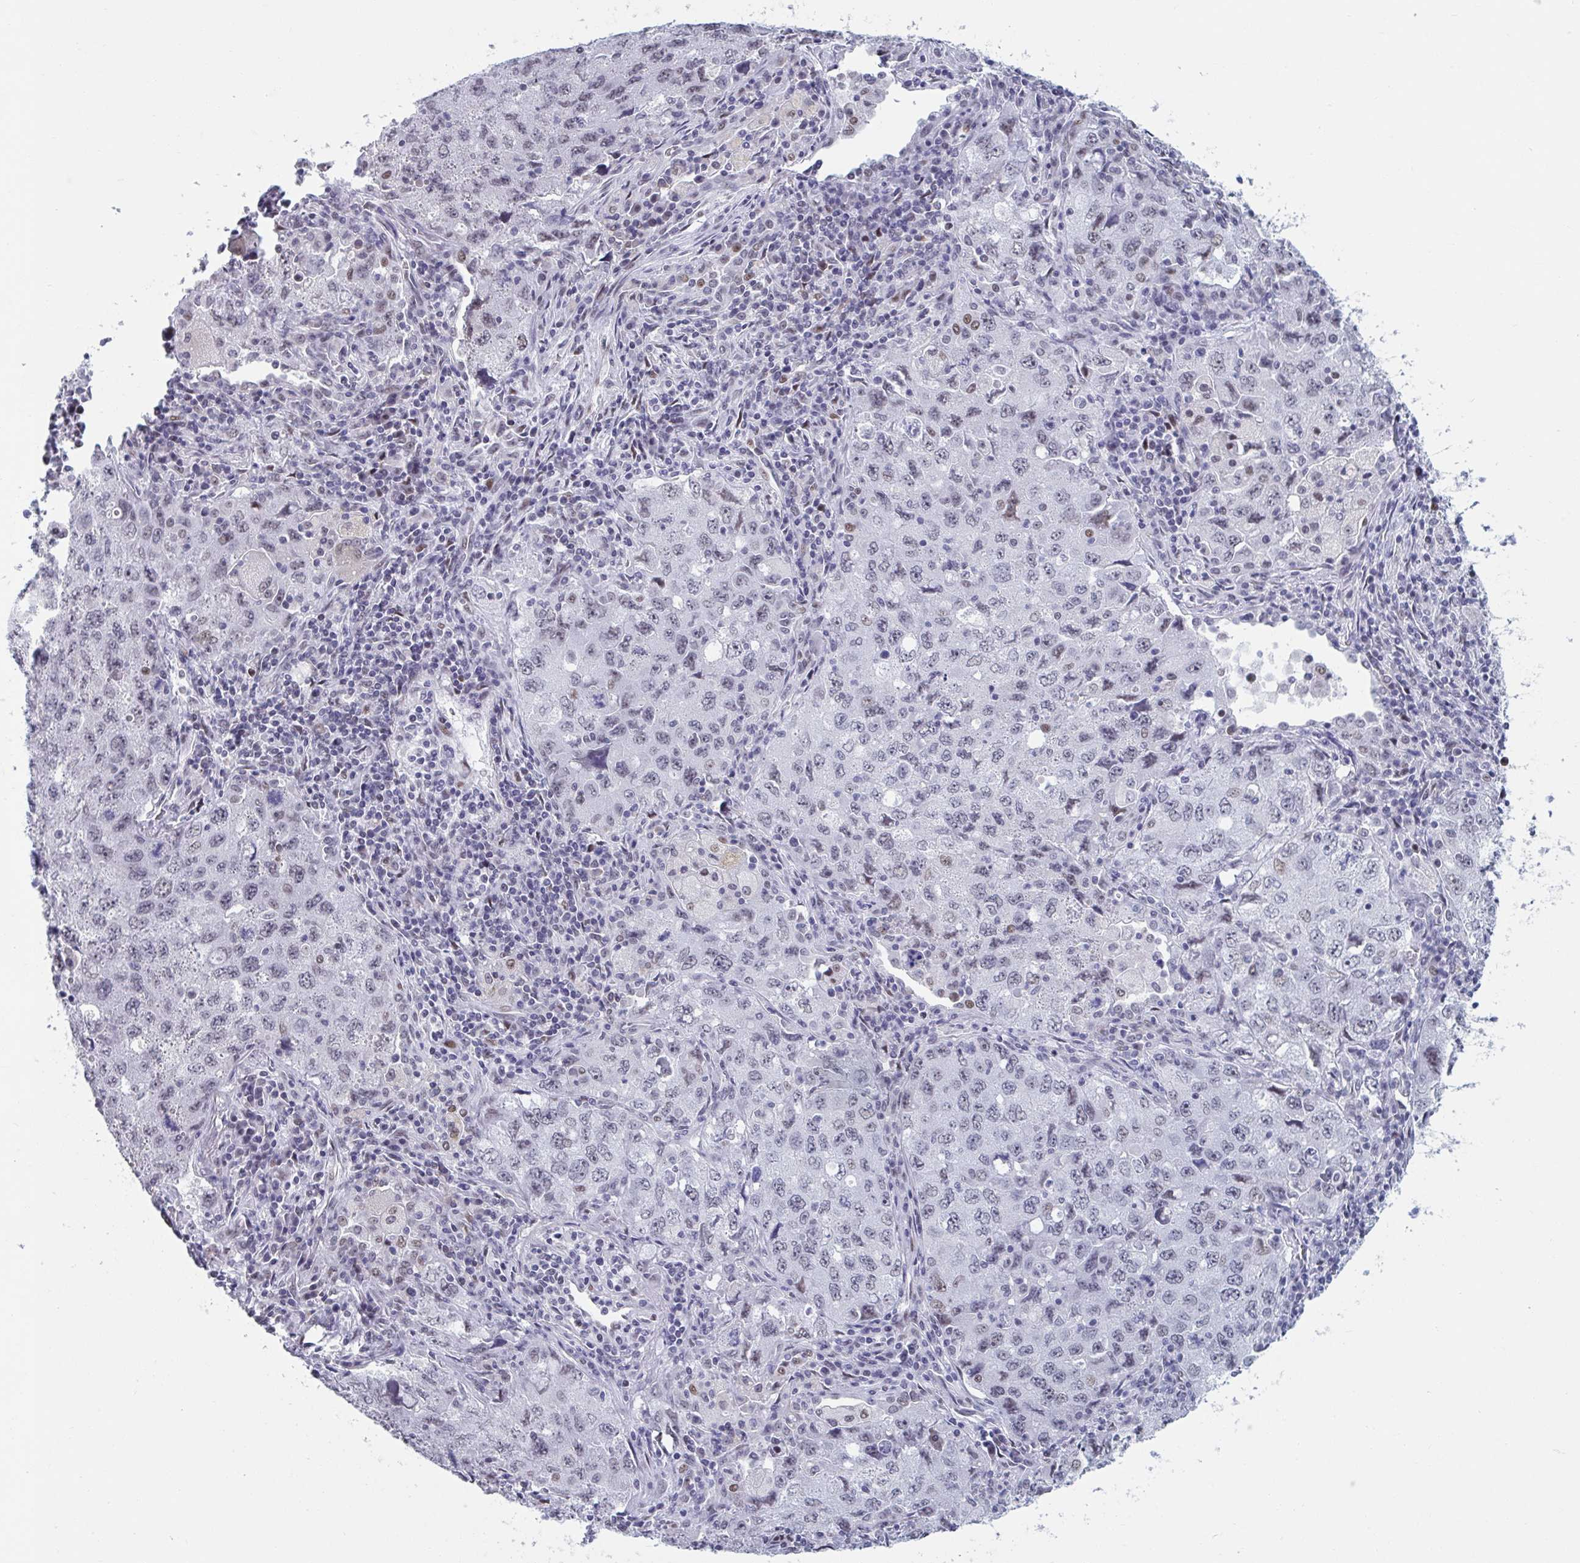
{"staining": {"intensity": "weak", "quantity": "<25%", "location": "nuclear"}, "tissue": "lung cancer", "cell_type": "Tumor cells", "image_type": "cancer", "snomed": [{"axis": "morphology", "description": "Adenocarcinoma, NOS"}, {"axis": "topography", "description": "Lung"}], "caption": "A photomicrograph of adenocarcinoma (lung) stained for a protein reveals no brown staining in tumor cells.", "gene": "HSD17B6", "patient": {"sex": "female", "age": 57}}